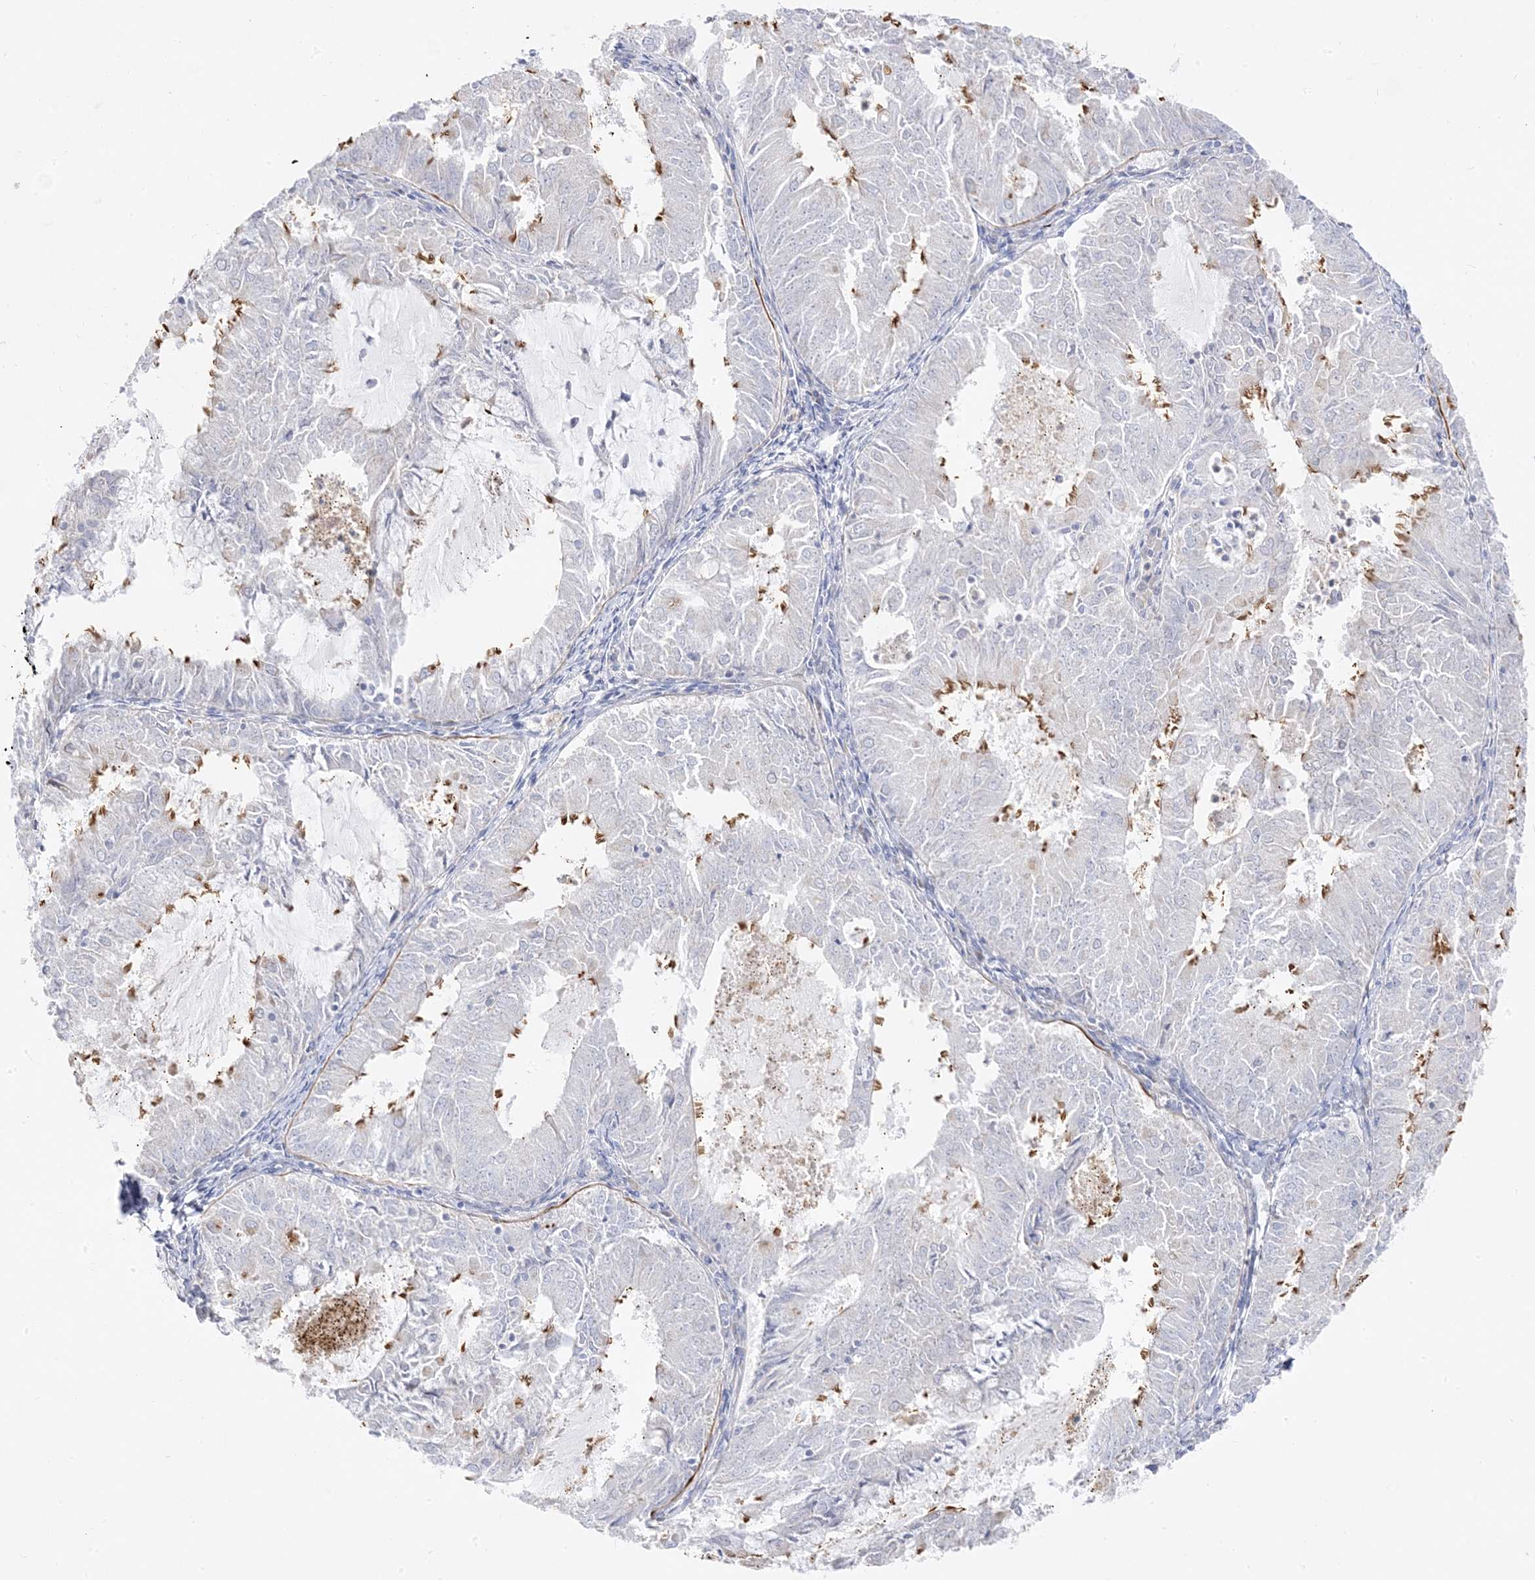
{"staining": {"intensity": "moderate", "quantity": "<25%", "location": "cytoplasmic/membranous"}, "tissue": "endometrial cancer", "cell_type": "Tumor cells", "image_type": "cancer", "snomed": [{"axis": "morphology", "description": "Adenocarcinoma, NOS"}, {"axis": "topography", "description": "Endometrium"}], "caption": "Endometrial cancer (adenocarcinoma) tissue displays moderate cytoplasmic/membranous staining in about <25% of tumor cells", "gene": "TRANK1", "patient": {"sex": "female", "age": 57}}